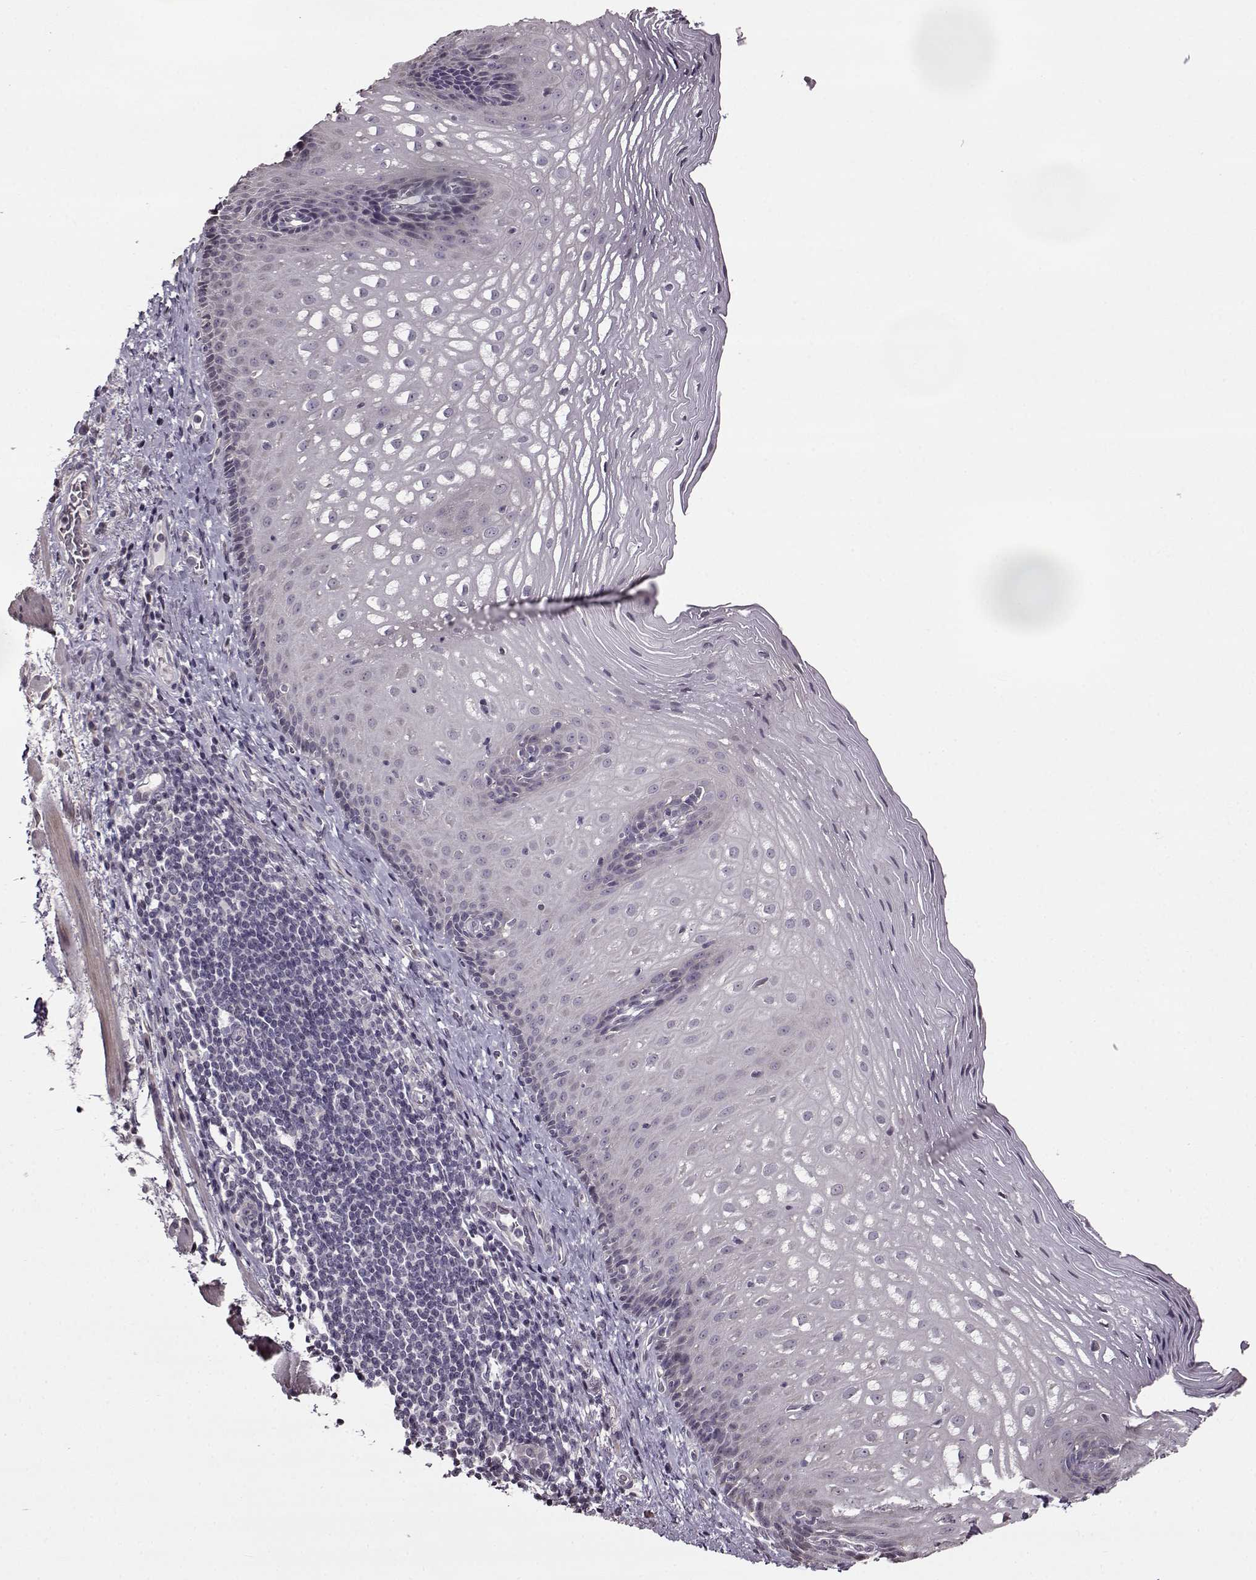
{"staining": {"intensity": "negative", "quantity": "none", "location": "none"}, "tissue": "esophagus", "cell_type": "Squamous epithelial cells", "image_type": "normal", "snomed": [{"axis": "morphology", "description": "Normal tissue, NOS"}, {"axis": "topography", "description": "Esophagus"}], "caption": "High power microscopy photomicrograph of an IHC image of unremarkable esophagus, revealing no significant positivity in squamous epithelial cells. Brightfield microscopy of IHC stained with DAB (3,3'-diaminobenzidine) (brown) and hematoxylin (blue), captured at high magnification.", "gene": "FSHB", "patient": {"sex": "male", "age": 76}}